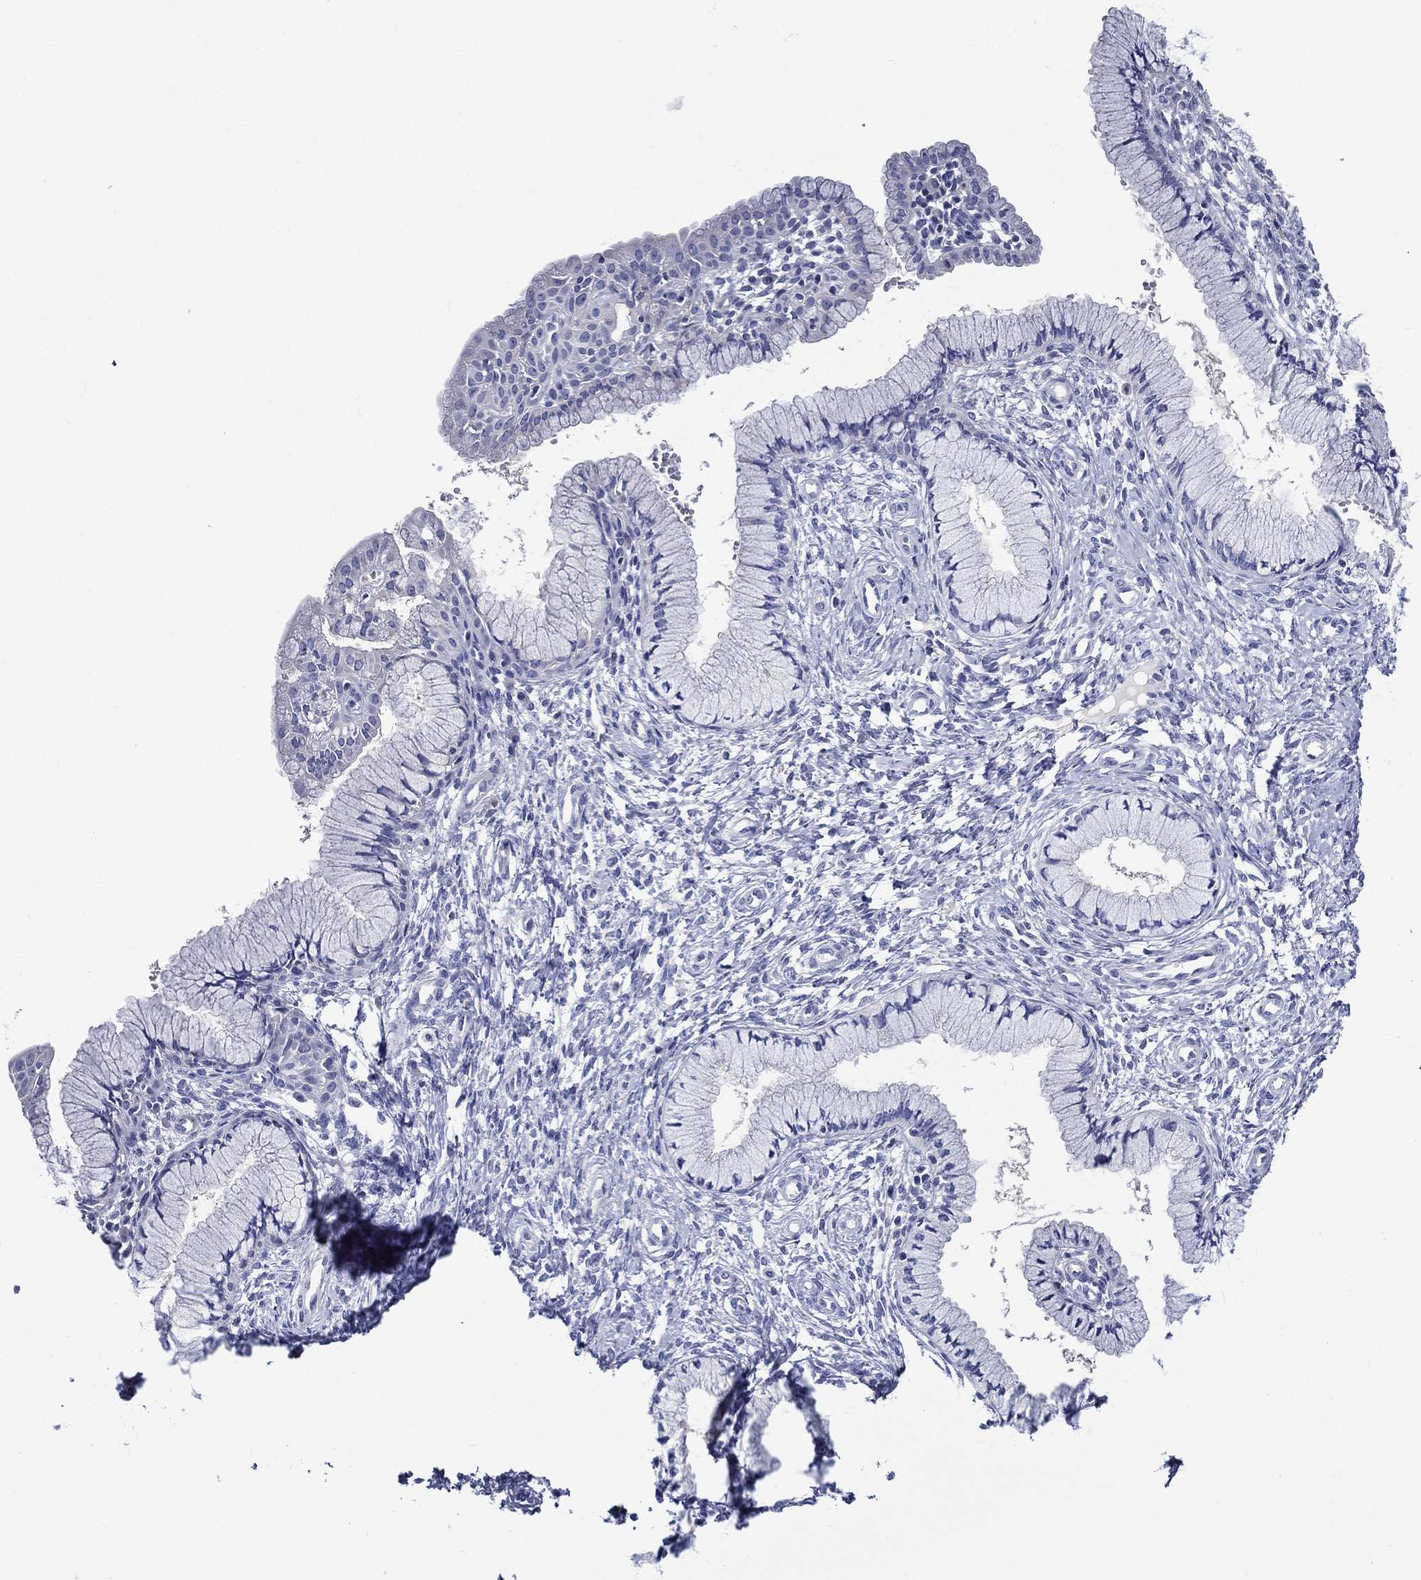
{"staining": {"intensity": "negative", "quantity": "none", "location": "none"}, "tissue": "cervix", "cell_type": "Glandular cells", "image_type": "normal", "snomed": [{"axis": "morphology", "description": "Normal tissue, NOS"}, {"axis": "topography", "description": "Cervix"}], "caption": "The photomicrograph demonstrates no staining of glandular cells in unremarkable cervix.", "gene": "ACE2", "patient": {"sex": "female", "age": 37}}